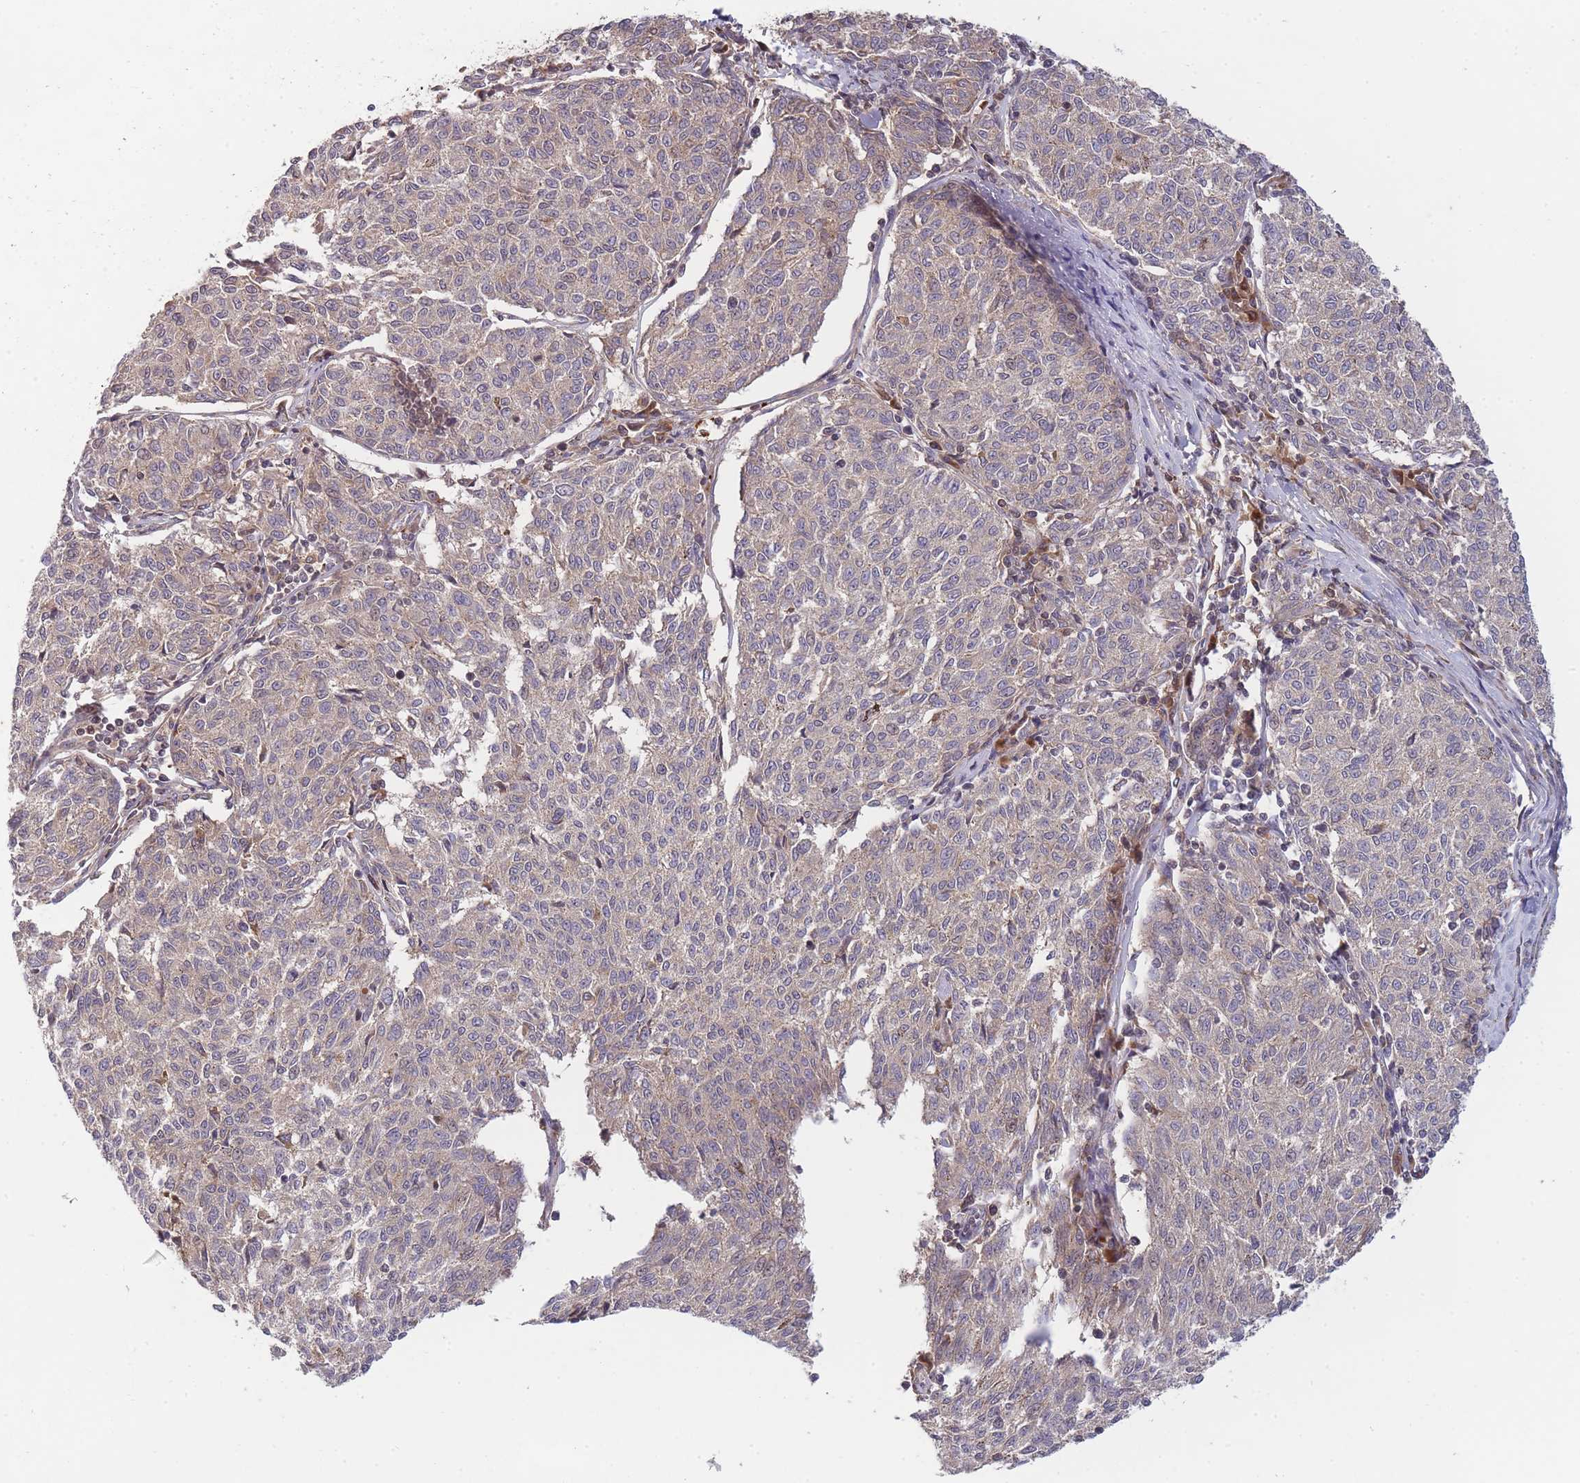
{"staining": {"intensity": "negative", "quantity": "none", "location": "none"}, "tissue": "melanoma", "cell_type": "Tumor cells", "image_type": "cancer", "snomed": [{"axis": "morphology", "description": "Malignant melanoma, NOS"}, {"axis": "topography", "description": "Skin"}], "caption": "The histopathology image reveals no significant positivity in tumor cells of melanoma. The staining is performed using DAB brown chromogen with nuclei counter-stained in using hematoxylin.", "gene": "RALGDS", "patient": {"sex": "female", "age": 72}}